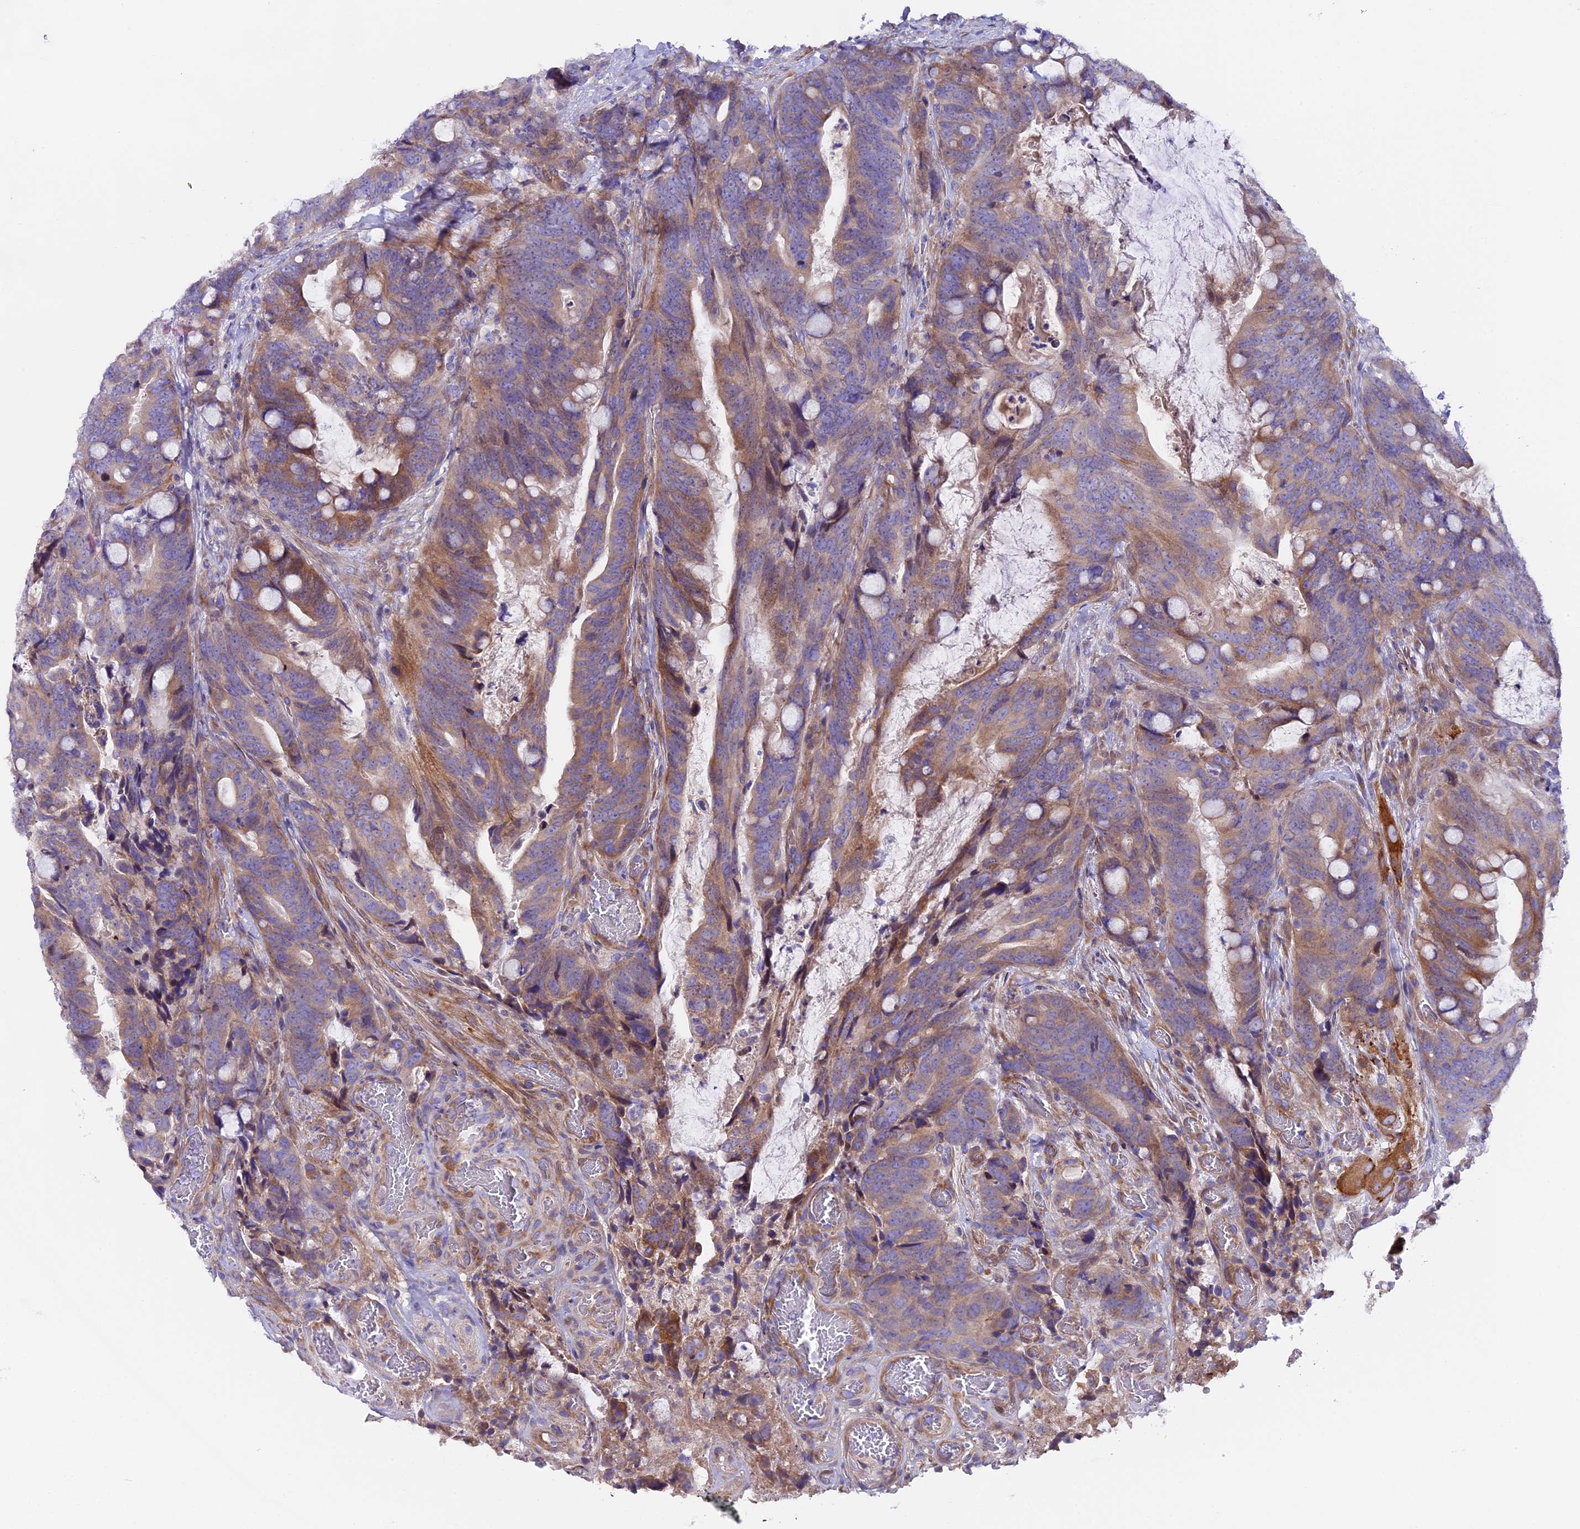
{"staining": {"intensity": "moderate", "quantity": ">75%", "location": "cytoplasmic/membranous"}, "tissue": "colorectal cancer", "cell_type": "Tumor cells", "image_type": "cancer", "snomed": [{"axis": "morphology", "description": "Adenocarcinoma, NOS"}, {"axis": "topography", "description": "Colon"}], "caption": "A histopathology image showing moderate cytoplasmic/membranous staining in approximately >75% of tumor cells in colorectal cancer, as visualized by brown immunohistochemical staining.", "gene": "PIGU", "patient": {"sex": "female", "age": 82}}